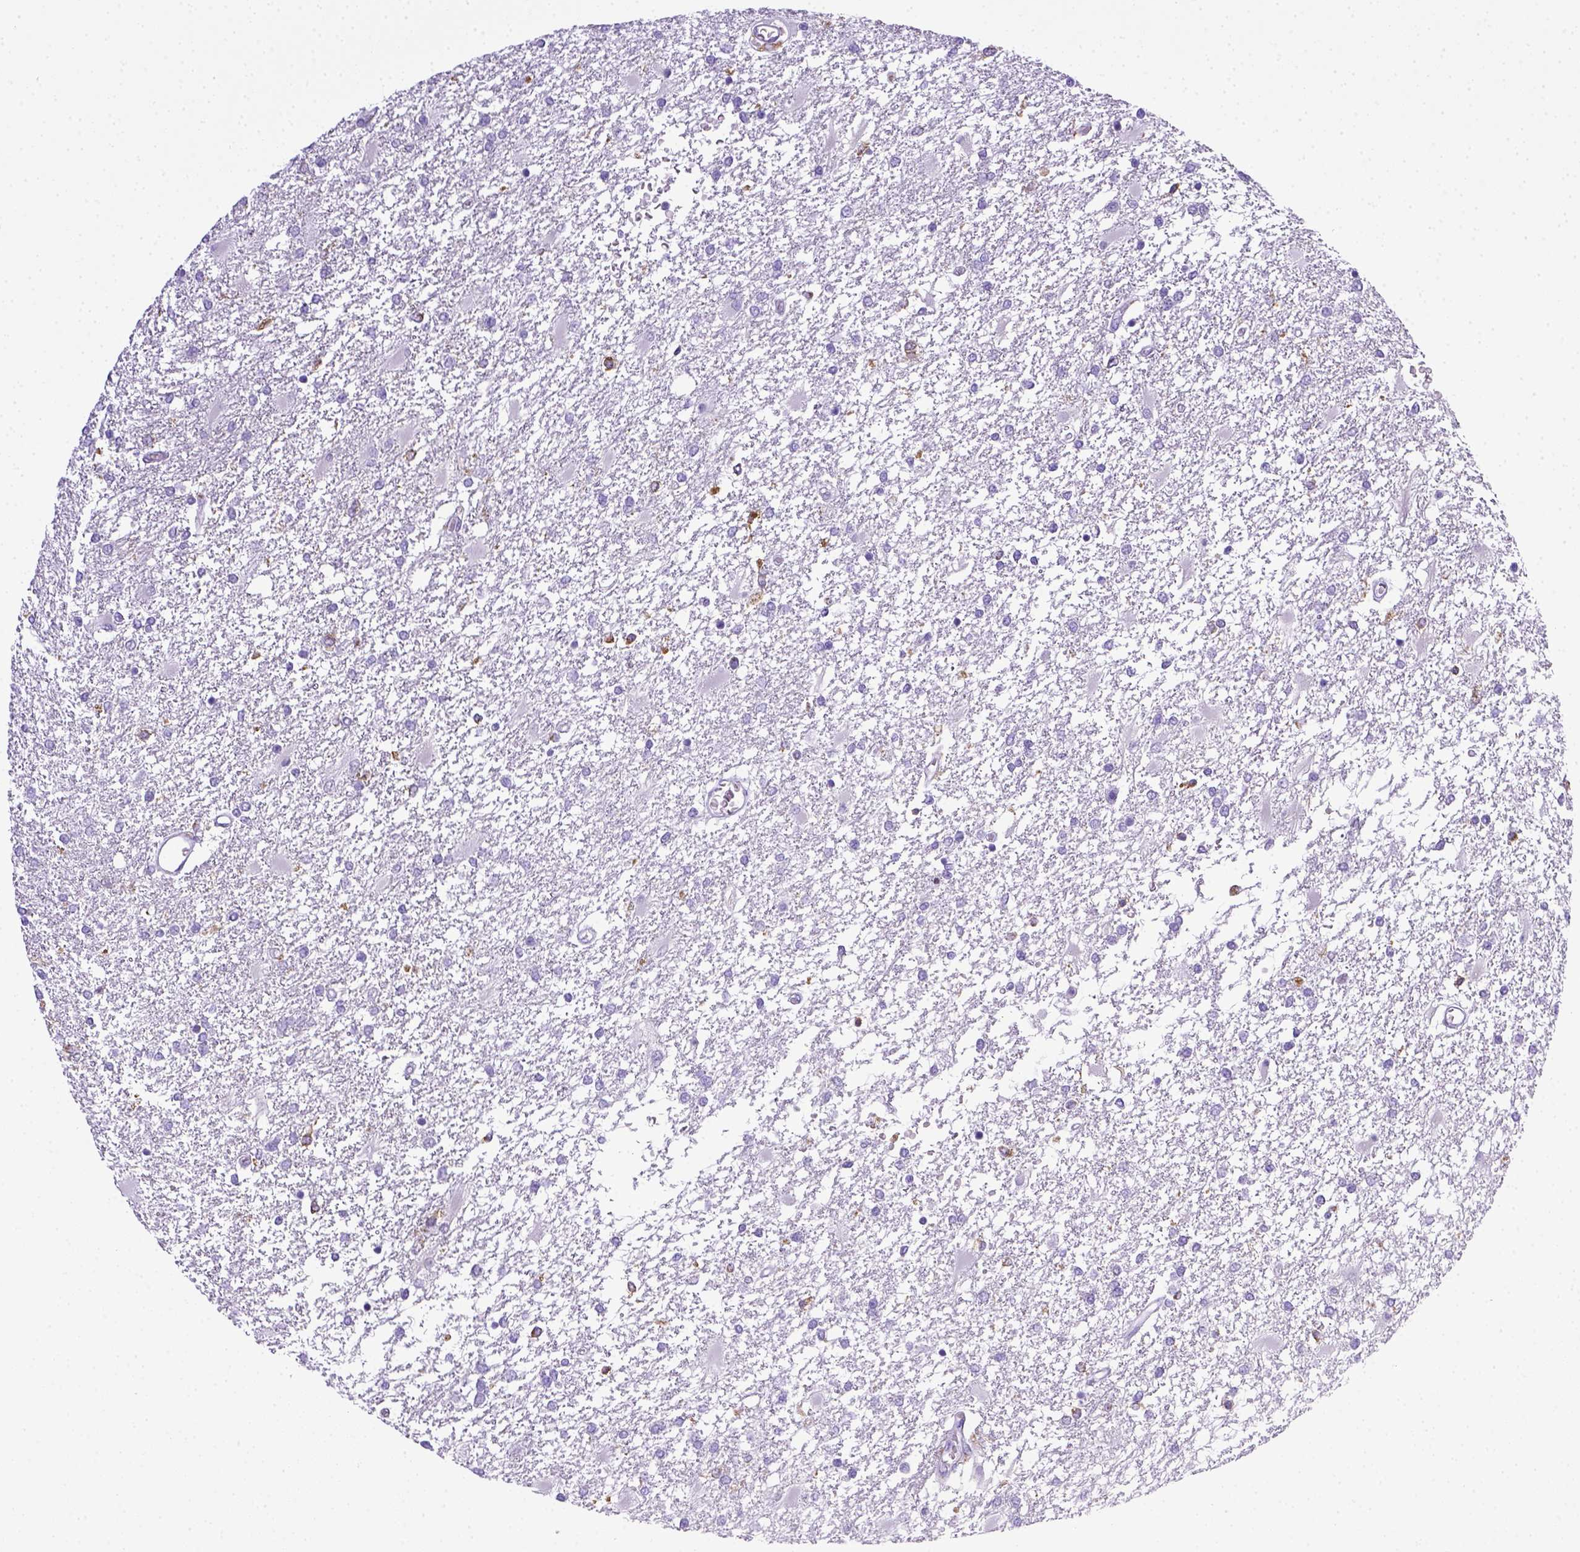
{"staining": {"intensity": "negative", "quantity": "none", "location": "none"}, "tissue": "glioma", "cell_type": "Tumor cells", "image_type": "cancer", "snomed": [{"axis": "morphology", "description": "Glioma, malignant, High grade"}, {"axis": "topography", "description": "Cerebral cortex"}], "caption": "Tumor cells are negative for brown protein staining in glioma.", "gene": "CD68", "patient": {"sex": "male", "age": 79}}